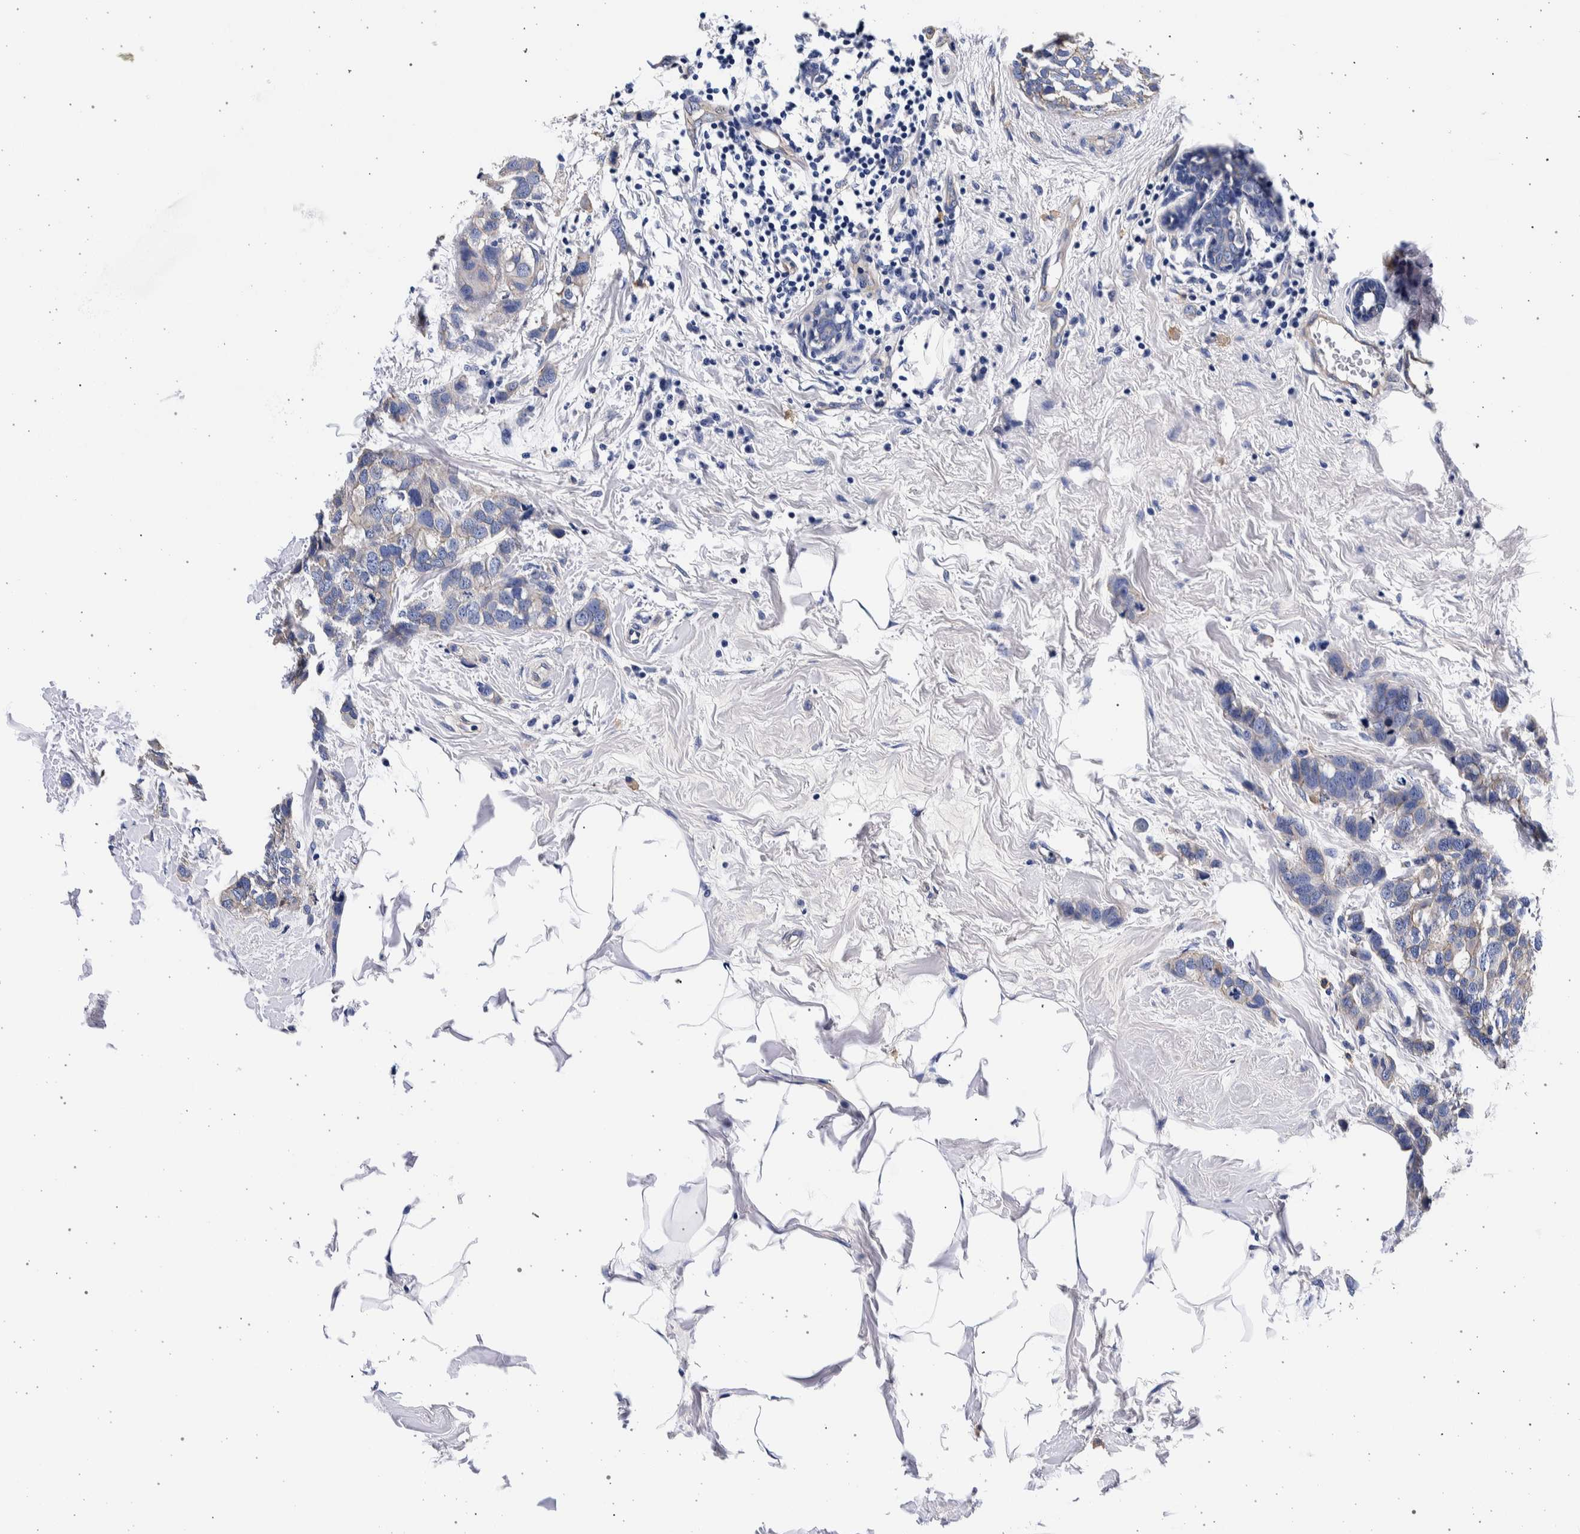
{"staining": {"intensity": "negative", "quantity": "none", "location": "none"}, "tissue": "breast cancer", "cell_type": "Tumor cells", "image_type": "cancer", "snomed": [{"axis": "morphology", "description": "Normal tissue, NOS"}, {"axis": "morphology", "description": "Duct carcinoma"}, {"axis": "topography", "description": "Breast"}], "caption": "Immunohistochemistry micrograph of breast cancer stained for a protein (brown), which displays no positivity in tumor cells.", "gene": "NIBAN2", "patient": {"sex": "female", "age": 50}}